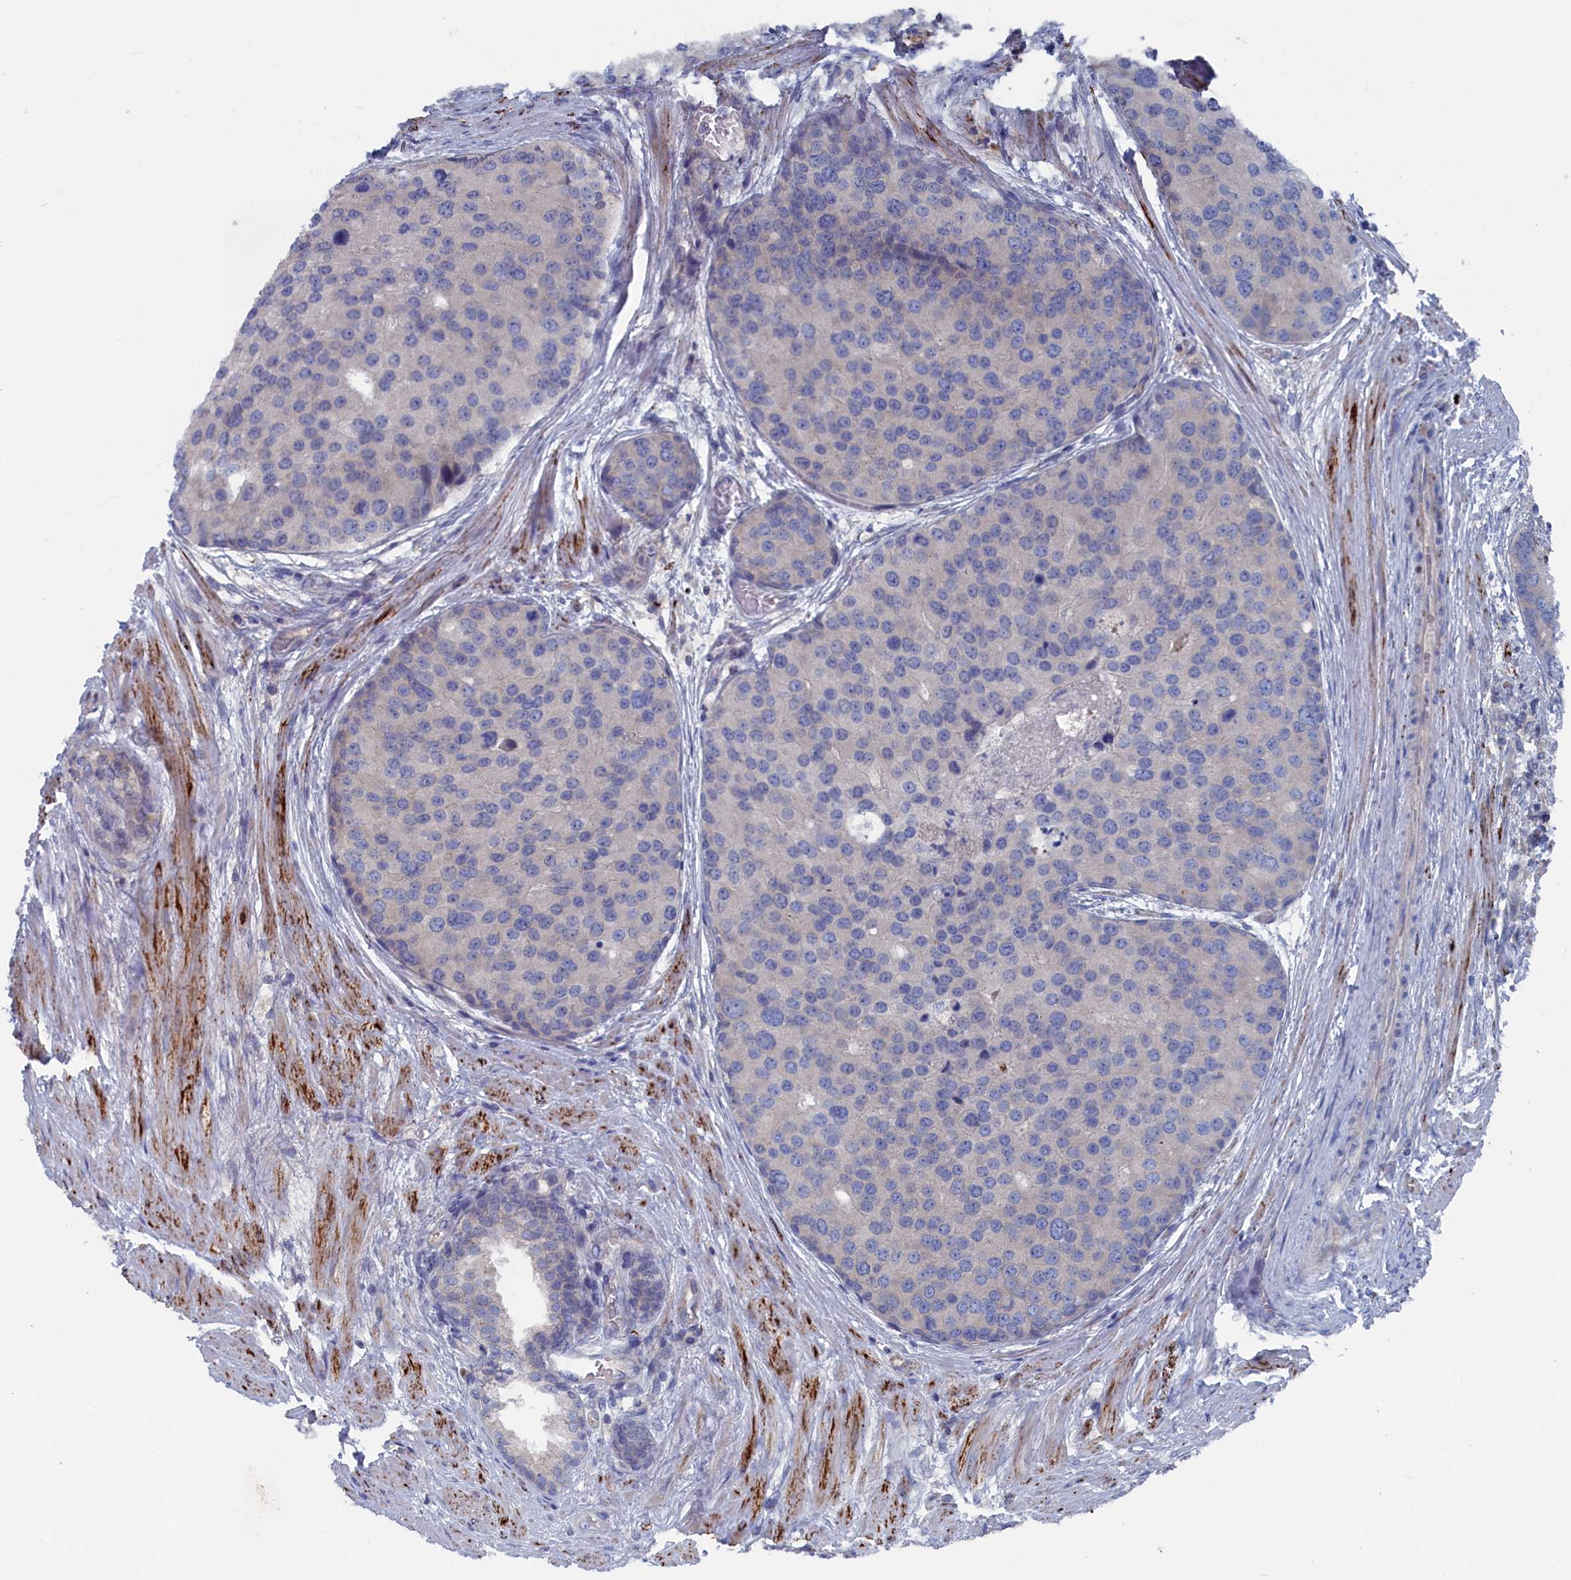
{"staining": {"intensity": "weak", "quantity": "25%-75%", "location": "cytoplasmic/membranous"}, "tissue": "prostate cancer", "cell_type": "Tumor cells", "image_type": "cancer", "snomed": [{"axis": "morphology", "description": "Adenocarcinoma, High grade"}, {"axis": "topography", "description": "Prostate"}], "caption": "DAB immunohistochemical staining of prostate high-grade adenocarcinoma displays weak cytoplasmic/membranous protein staining in approximately 25%-75% of tumor cells.", "gene": "CEND1", "patient": {"sex": "male", "age": 62}}